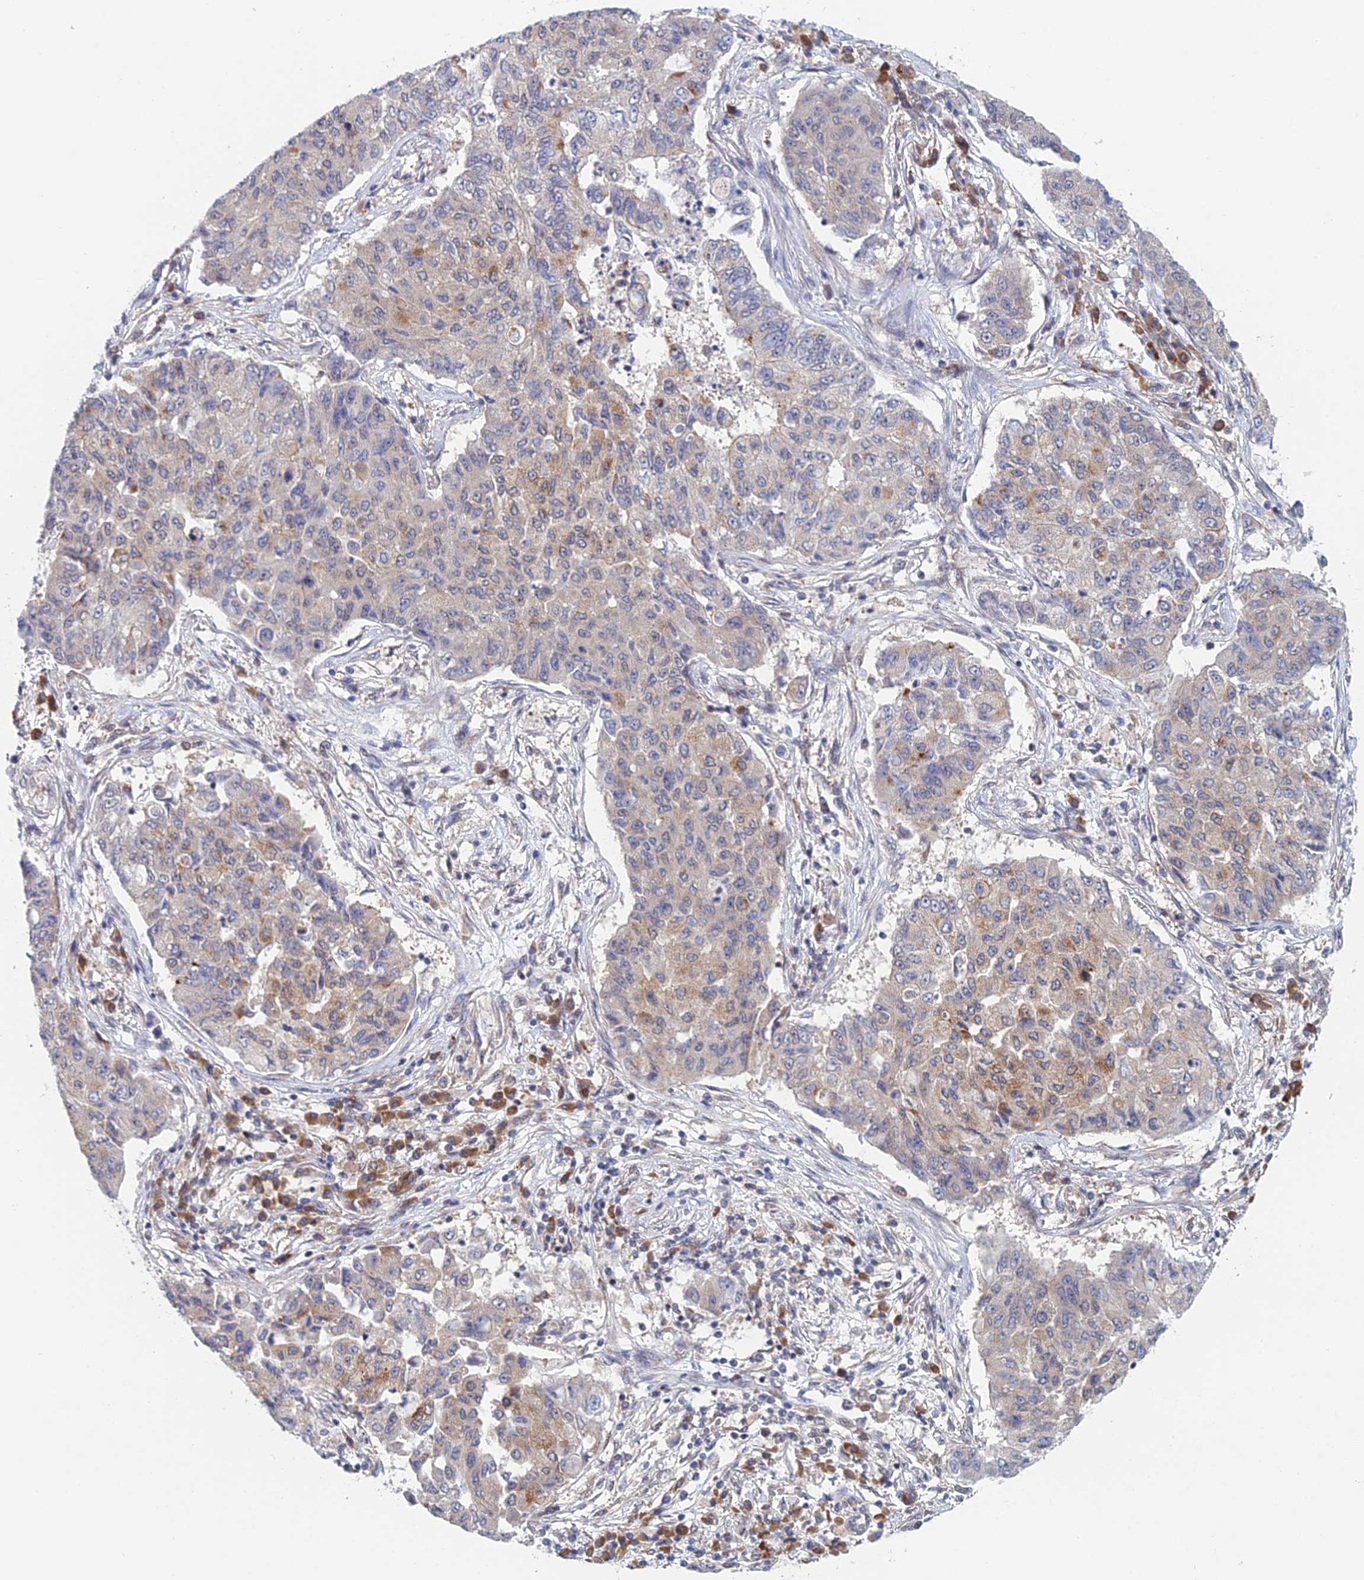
{"staining": {"intensity": "weak", "quantity": "<25%", "location": "cytoplasmic/membranous"}, "tissue": "lung cancer", "cell_type": "Tumor cells", "image_type": "cancer", "snomed": [{"axis": "morphology", "description": "Squamous cell carcinoma, NOS"}, {"axis": "topography", "description": "Lung"}], "caption": "Tumor cells are negative for brown protein staining in squamous cell carcinoma (lung).", "gene": "SRA1", "patient": {"sex": "male", "age": 74}}